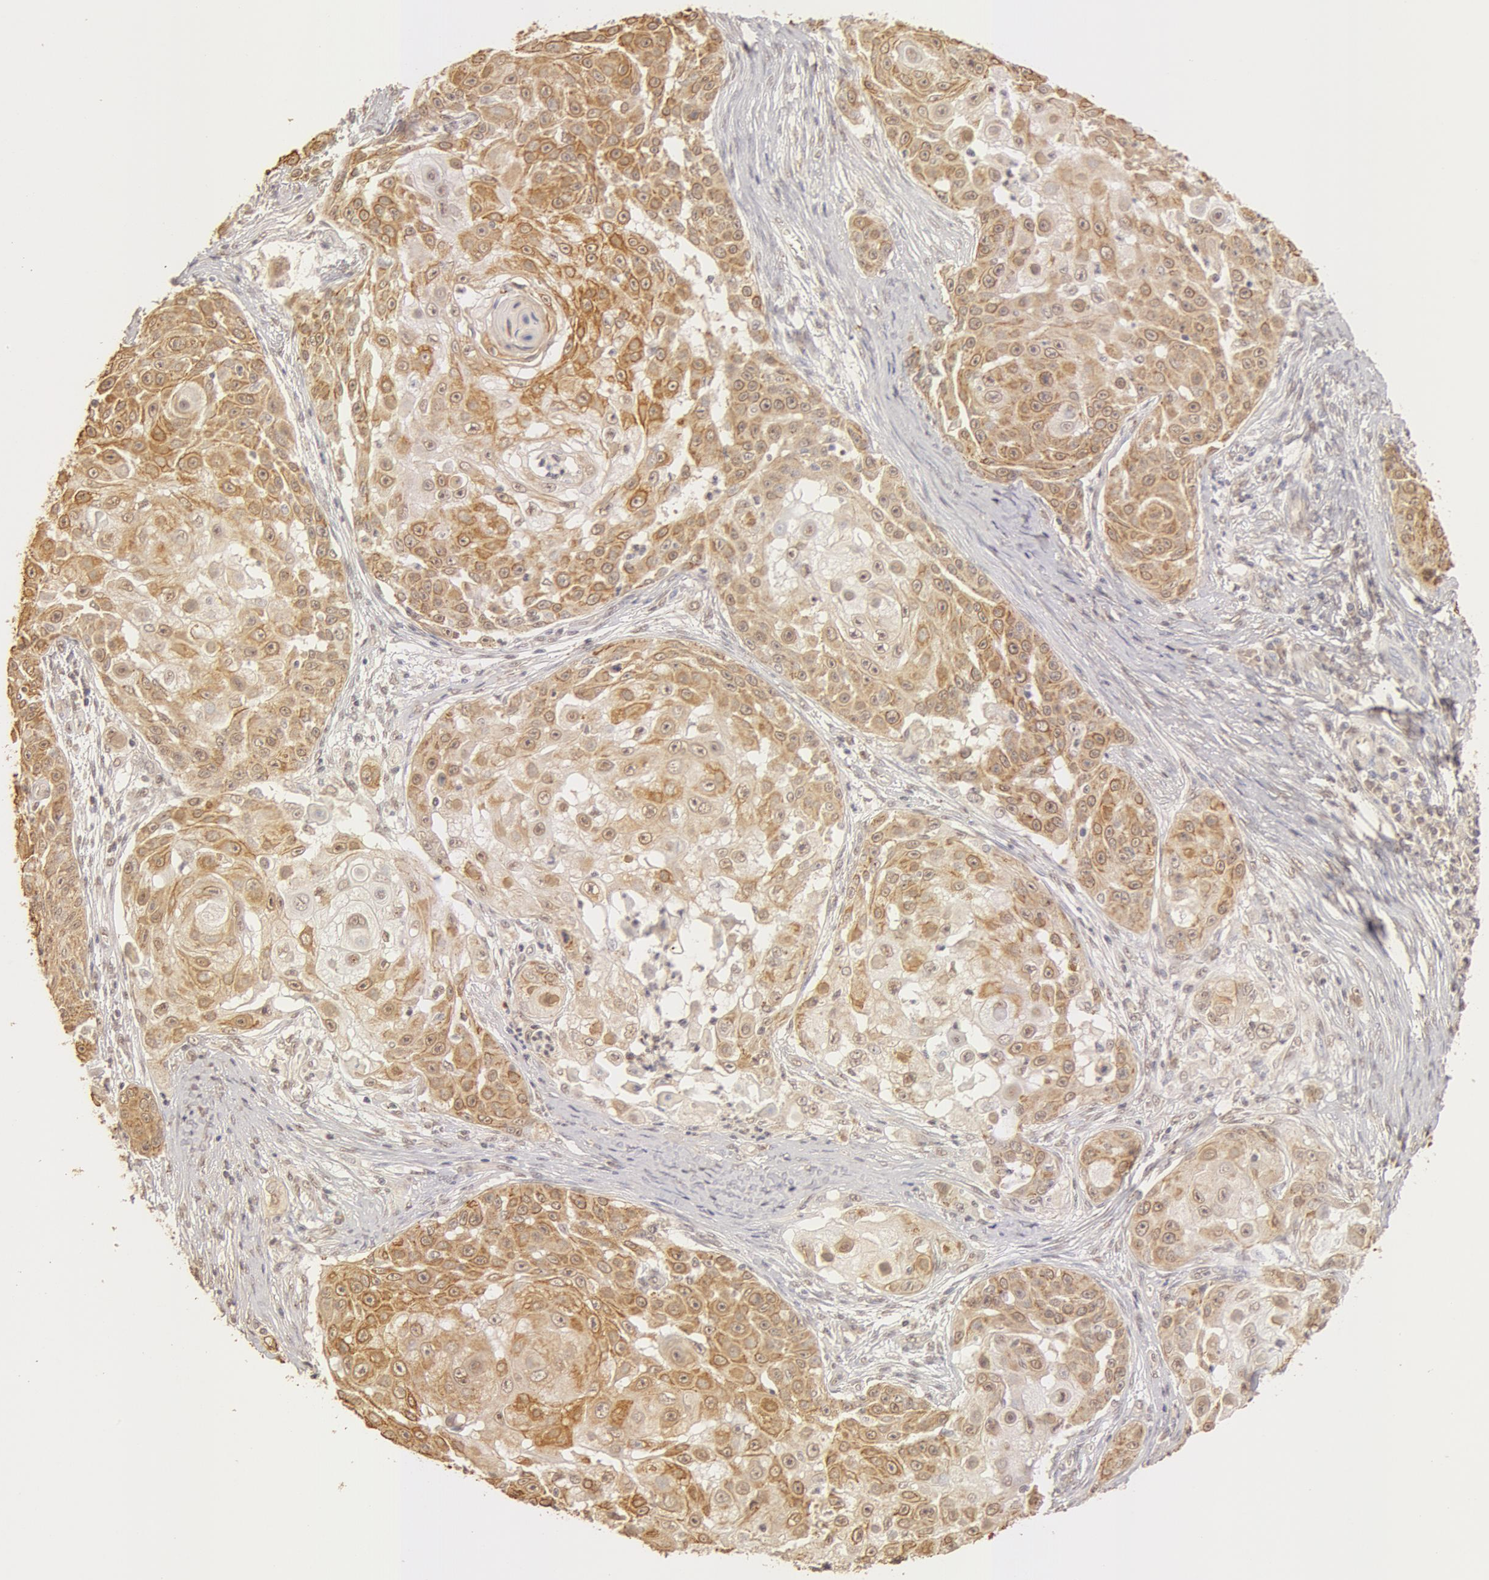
{"staining": {"intensity": "moderate", "quantity": ">75%", "location": "cytoplasmic/membranous,nuclear"}, "tissue": "skin cancer", "cell_type": "Tumor cells", "image_type": "cancer", "snomed": [{"axis": "morphology", "description": "Squamous cell carcinoma, NOS"}, {"axis": "topography", "description": "Skin"}], "caption": "The photomicrograph demonstrates a brown stain indicating the presence of a protein in the cytoplasmic/membranous and nuclear of tumor cells in skin cancer (squamous cell carcinoma). (Brightfield microscopy of DAB IHC at high magnification).", "gene": "SNRNP70", "patient": {"sex": "female", "age": 57}}